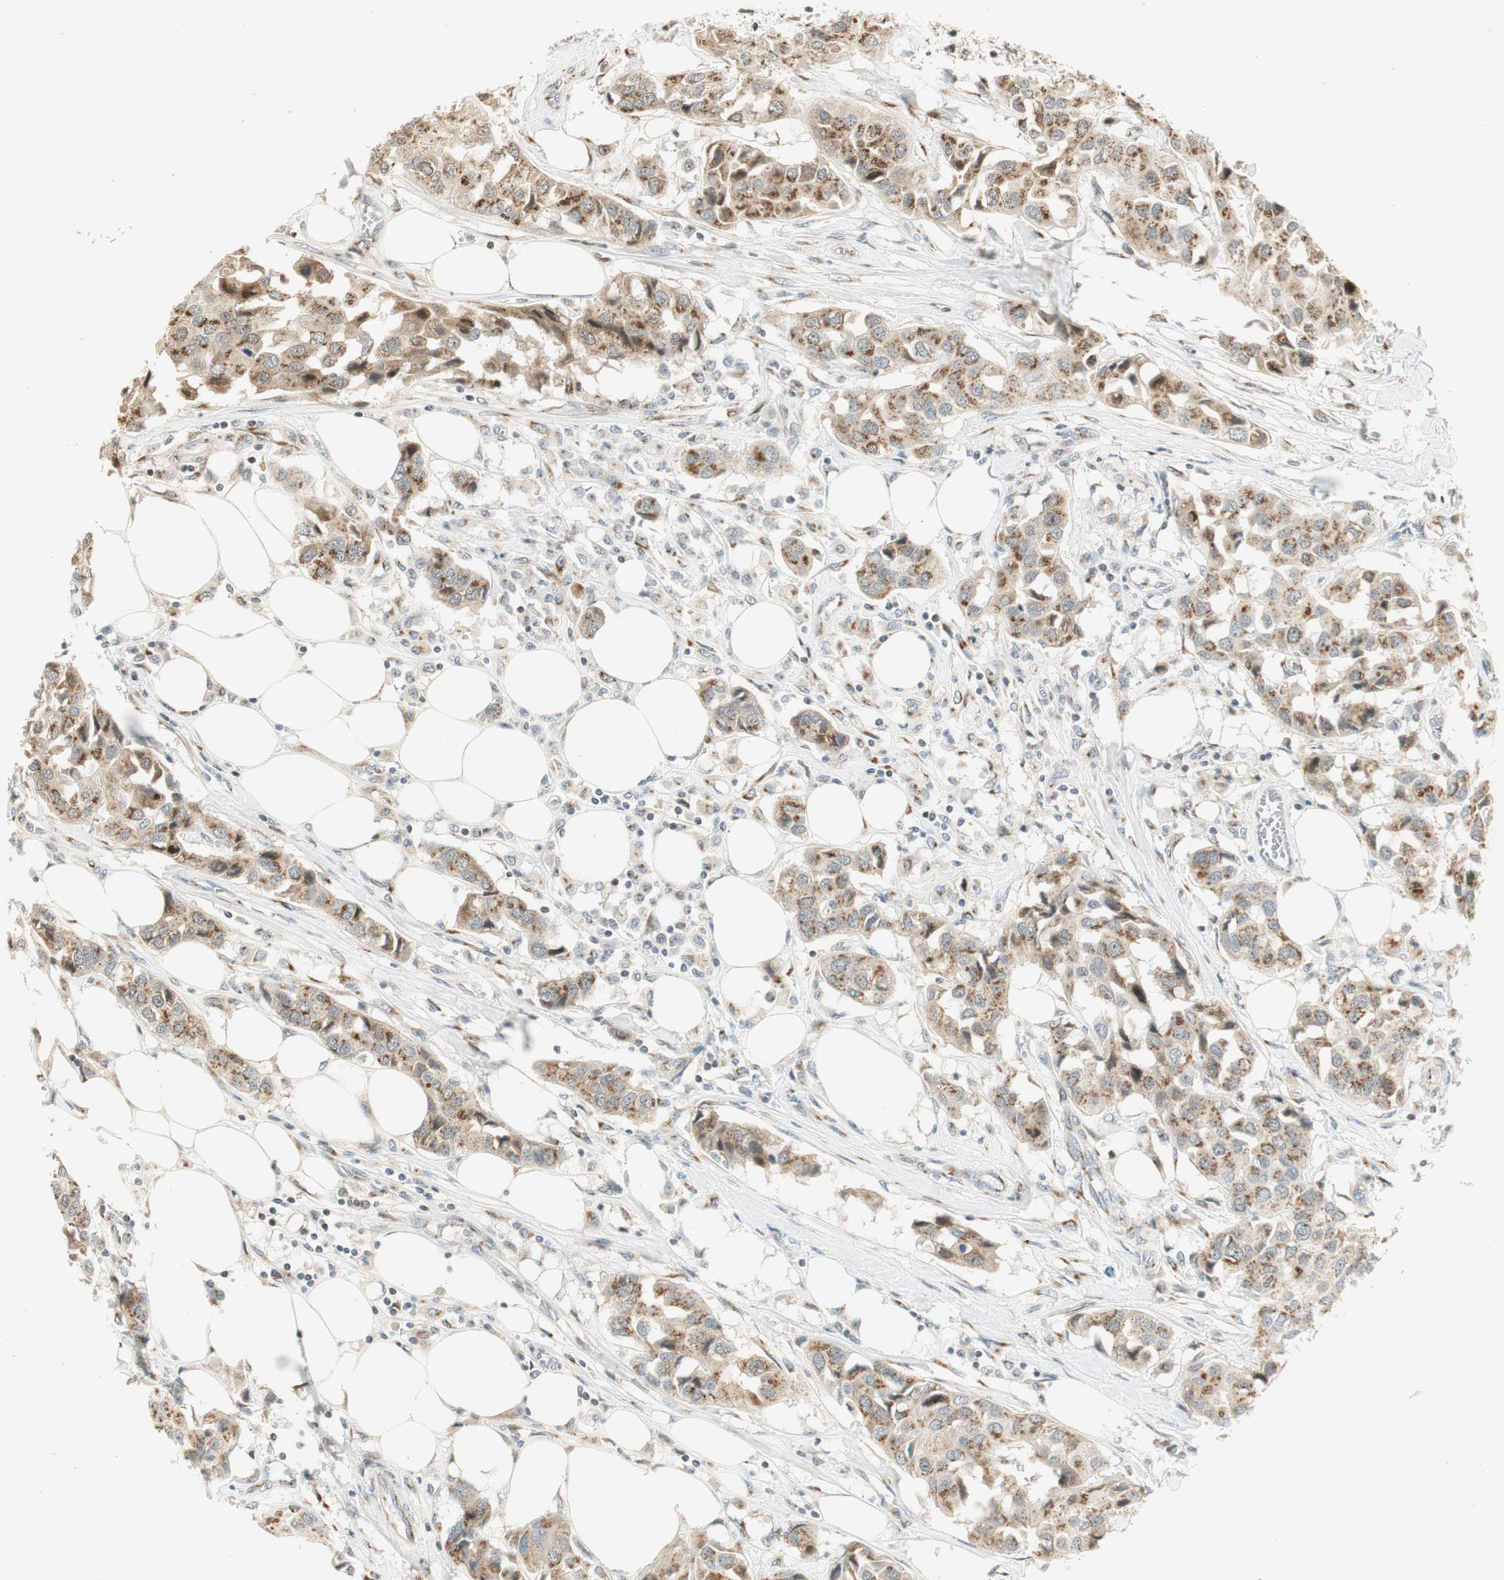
{"staining": {"intensity": "moderate", "quantity": ">75%", "location": "cytoplasmic/membranous"}, "tissue": "breast cancer", "cell_type": "Tumor cells", "image_type": "cancer", "snomed": [{"axis": "morphology", "description": "Duct carcinoma"}, {"axis": "topography", "description": "Breast"}], "caption": "Brown immunohistochemical staining in human breast cancer (invasive ductal carcinoma) reveals moderate cytoplasmic/membranous positivity in approximately >75% of tumor cells.", "gene": "NEO1", "patient": {"sex": "female", "age": 80}}